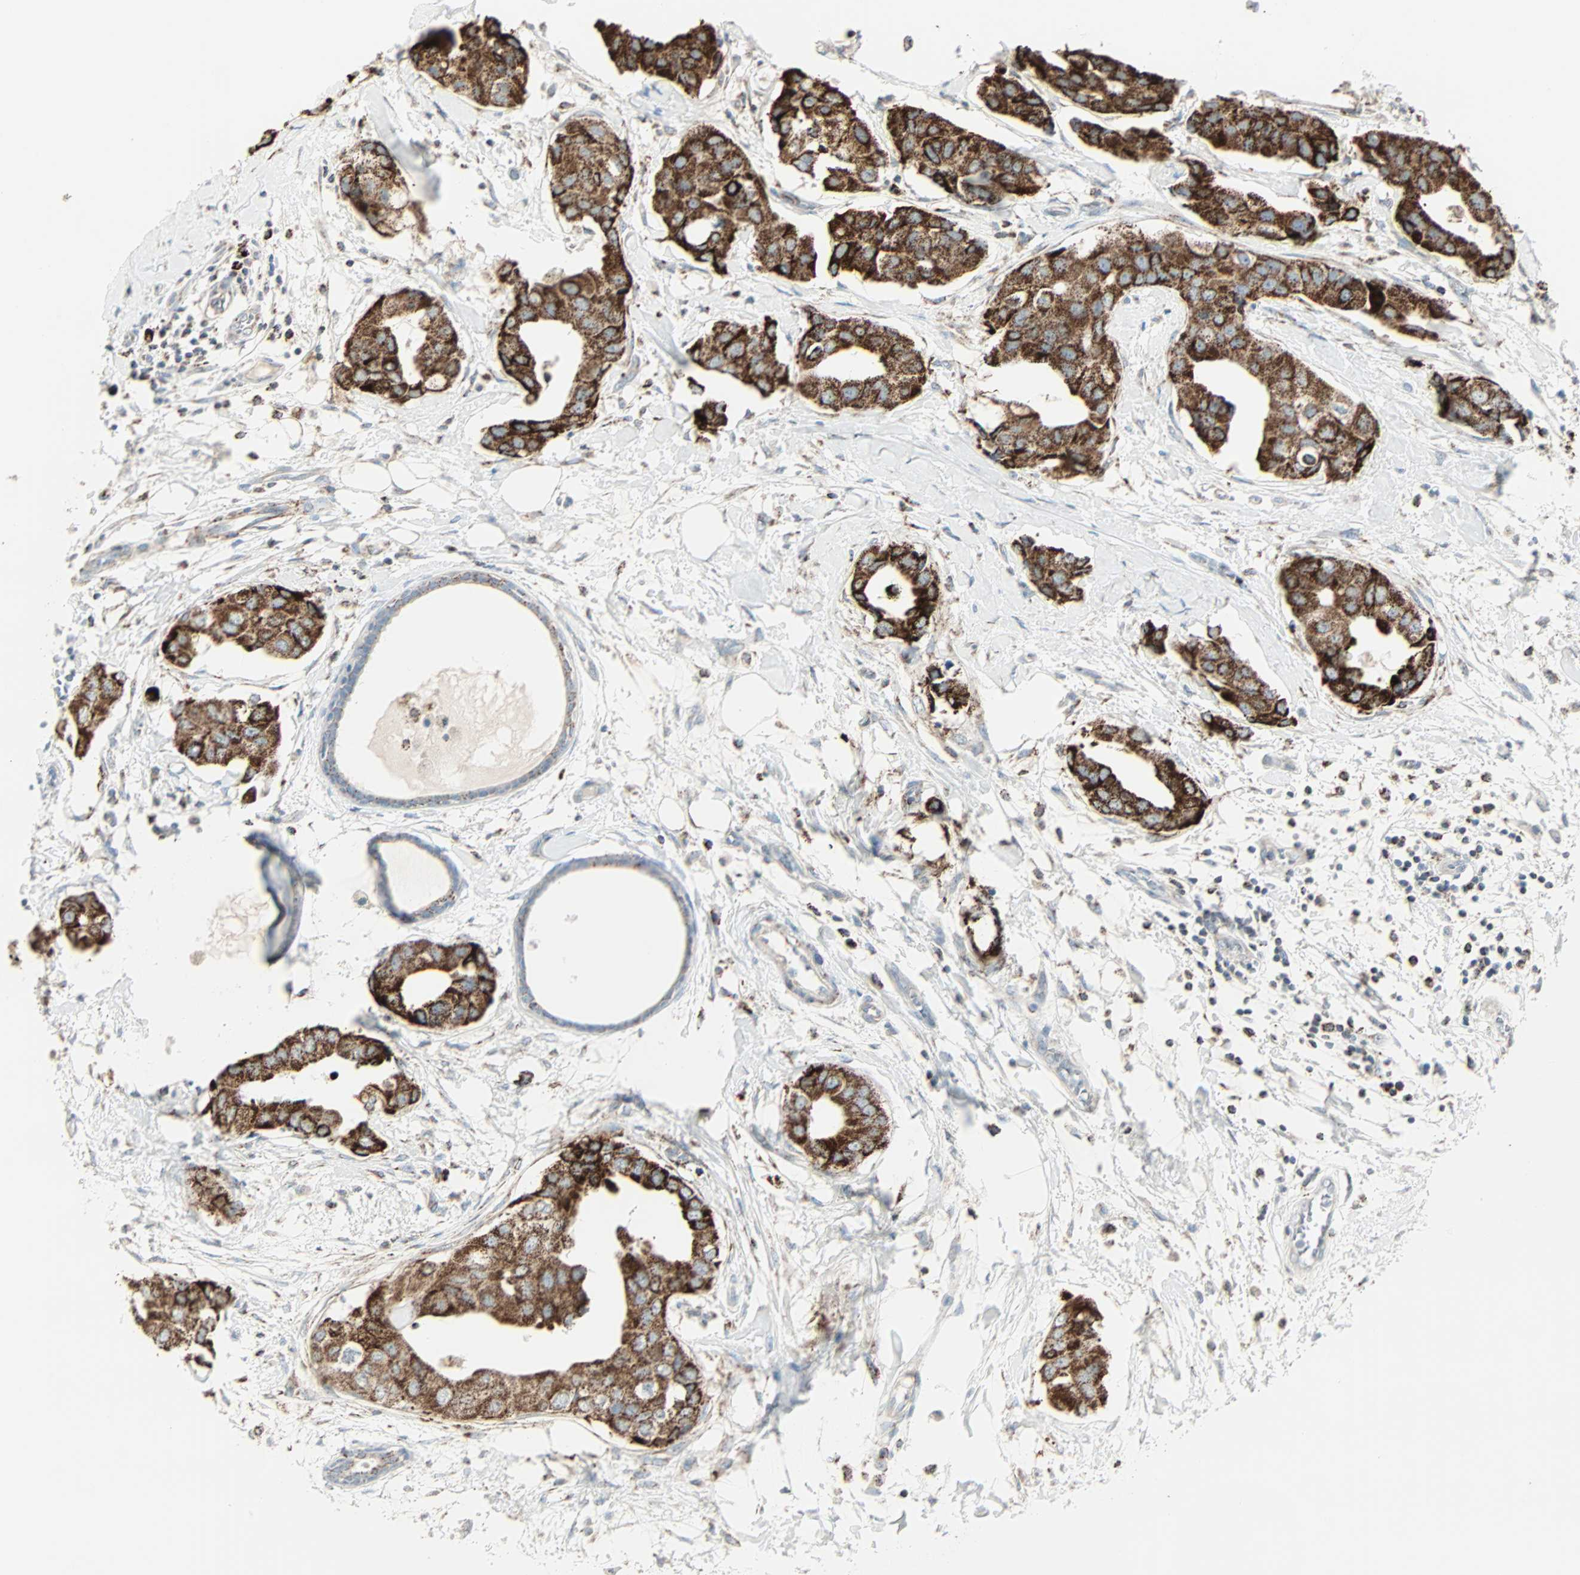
{"staining": {"intensity": "strong", "quantity": ">75%", "location": "cytoplasmic/membranous"}, "tissue": "breast cancer", "cell_type": "Tumor cells", "image_type": "cancer", "snomed": [{"axis": "morphology", "description": "Duct carcinoma"}, {"axis": "topography", "description": "Breast"}], "caption": "Tumor cells exhibit high levels of strong cytoplasmic/membranous expression in about >75% of cells in human breast cancer.", "gene": "IDH2", "patient": {"sex": "female", "age": 40}}